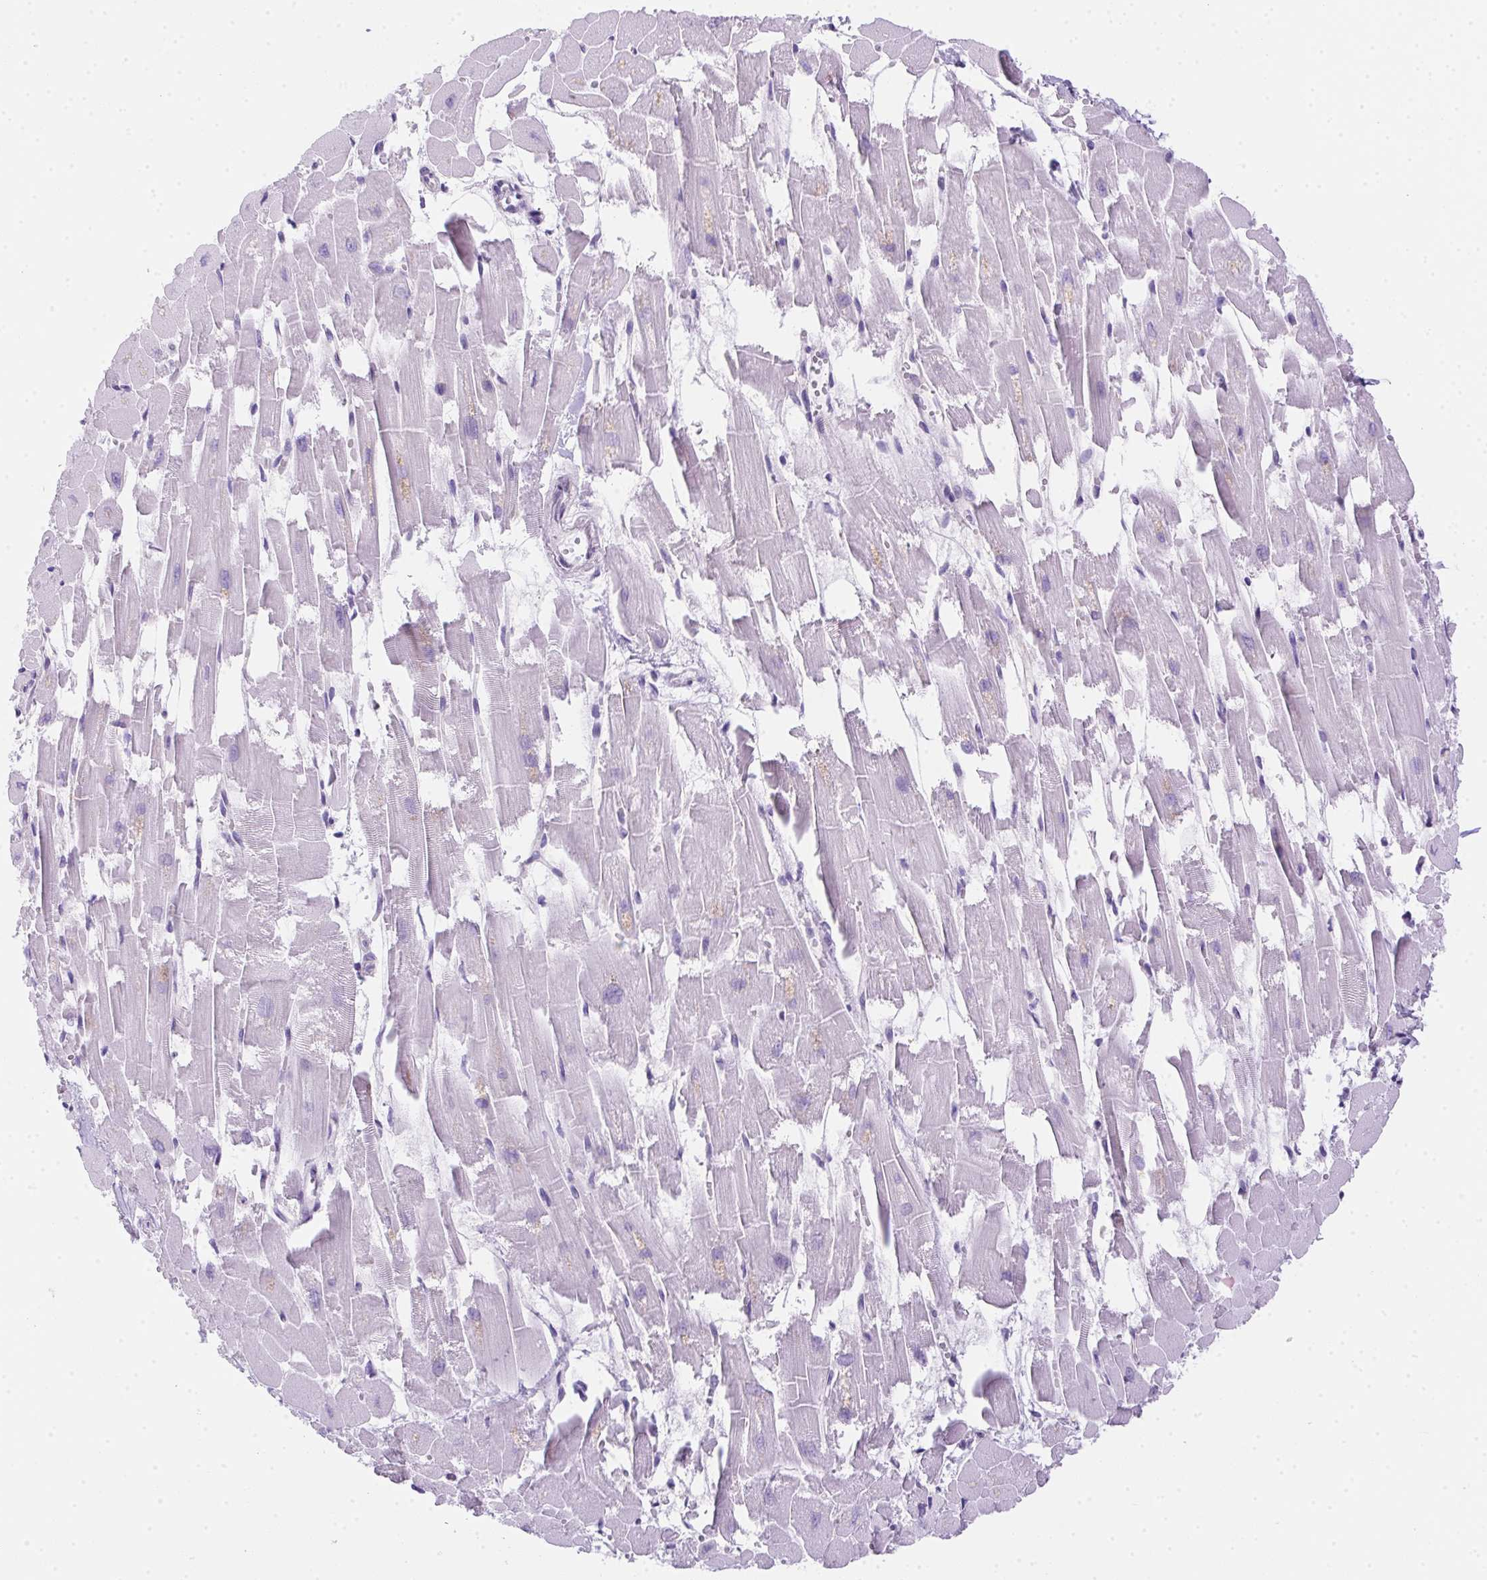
{"staining": {"intensity": "negative", "quantity": "none", "location": "none"}, "tissue": "heart muscle", "cell_type": "Cardiomyocytes", "image_type": "normal", "snomed": [{"axis": "morphology", "description": "Normal tissue, NOS"}, {"axis": "topography", "description": "Heart"}], "caption": "High power microscopy micrograph of an IHC histopathology image of benign heart muscle, revealing no significant expression in cardiomyocytes. (Immunohistochemistry, brightfield microscopy, high magnification).", "gene": "SPACA5B", "patient": {"sex": "female", "age": 52}}